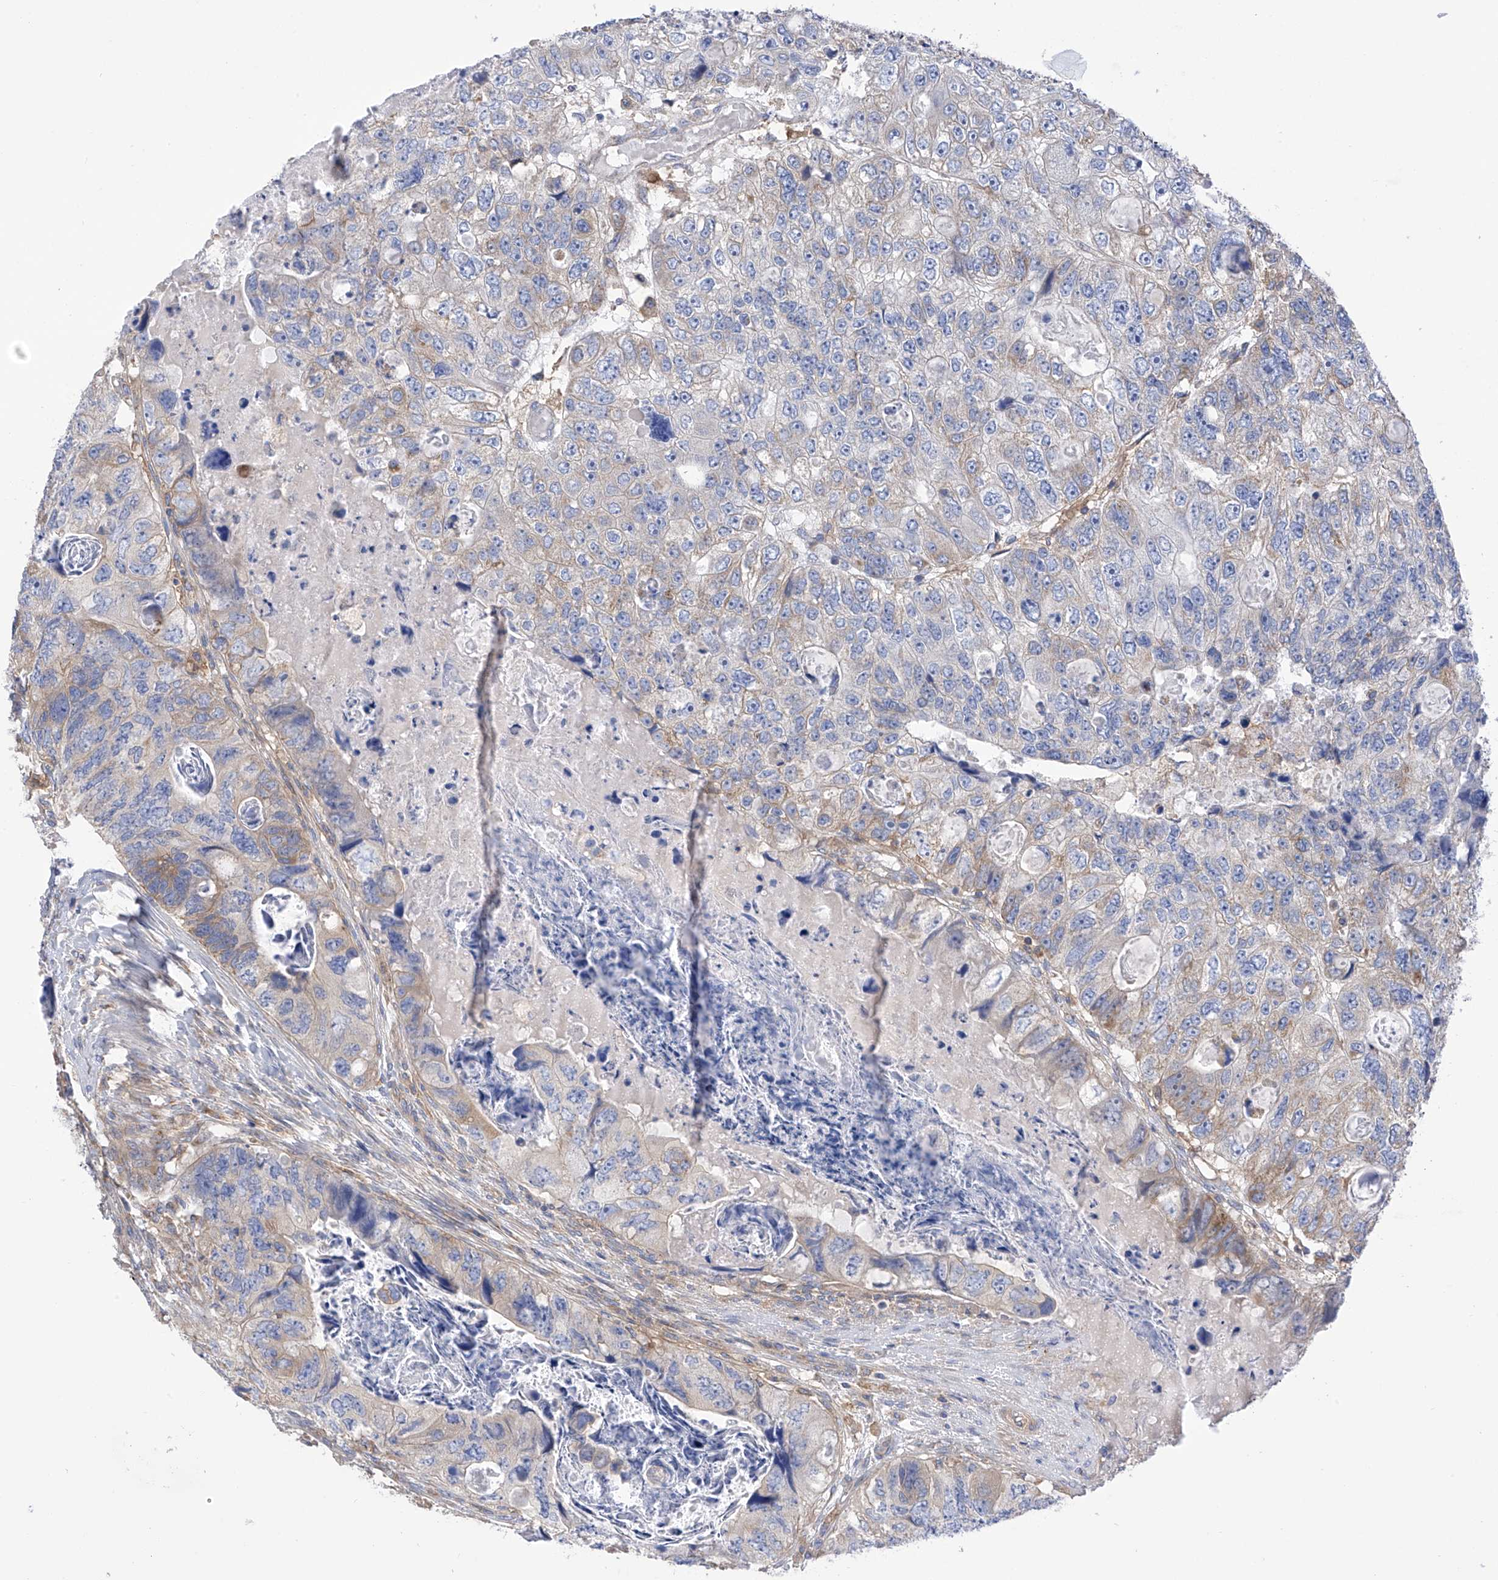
{"staining": {"intensity": "moderate", "quantity": "<25%", "location": "cytoplasmic/membranous"}, "tissue": "colorectal cancer", "cell_type": "Tumor cells", "image_type": "cancer", "snomed": [{"axis": "morphology", "description": "Adenocarcinoma, NOS"}, {"axis": "topography", "description": "Rectum"}], "caption": "High-power microscopy captured an IHC micrograph of colorectal cancer, revealing moderate cytoplasmic/membranous expression in approximately <25% of tumor cells.", "gene": "P2RX7", "patient": {"sex": "male", "age": 59}}